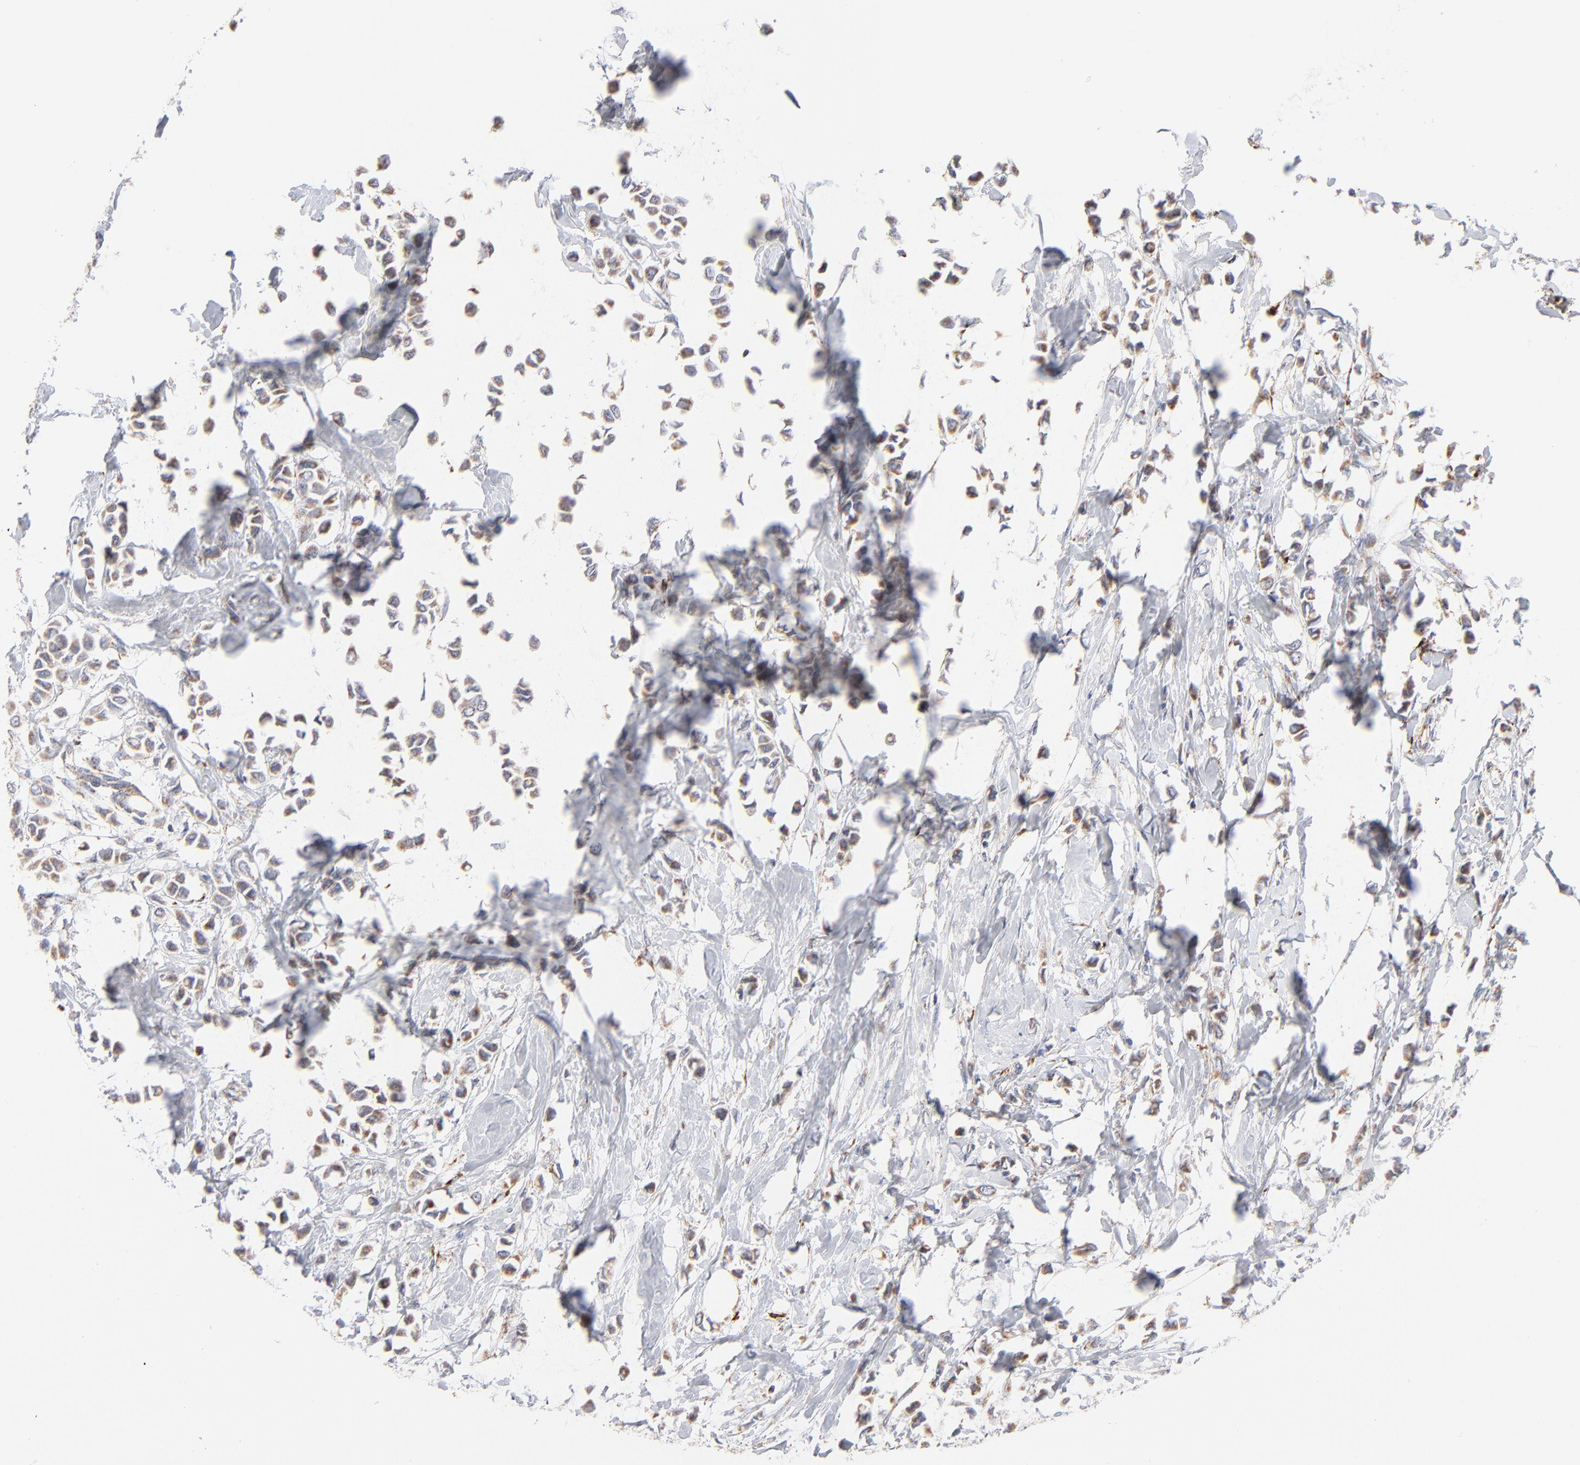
{"staining": {"intensity": "moderate", "quantity": ">75%", "location": "cytoplasmic/membranous"}, "tissue": "breast cancer", "cell_type": "Tumor cells", "image_type": "cancer", "snomed": [{"axis": "morphology", "description": "Lobular carcinoma"}, {"axis": "topography", "description": "Breast"}], "caption": "Breast lobular carcinoma stained with a protein marker displays moderate staining in tumor cells.", "gene": "MRPL58", "patient": {"sex": "female", "age": 51}}